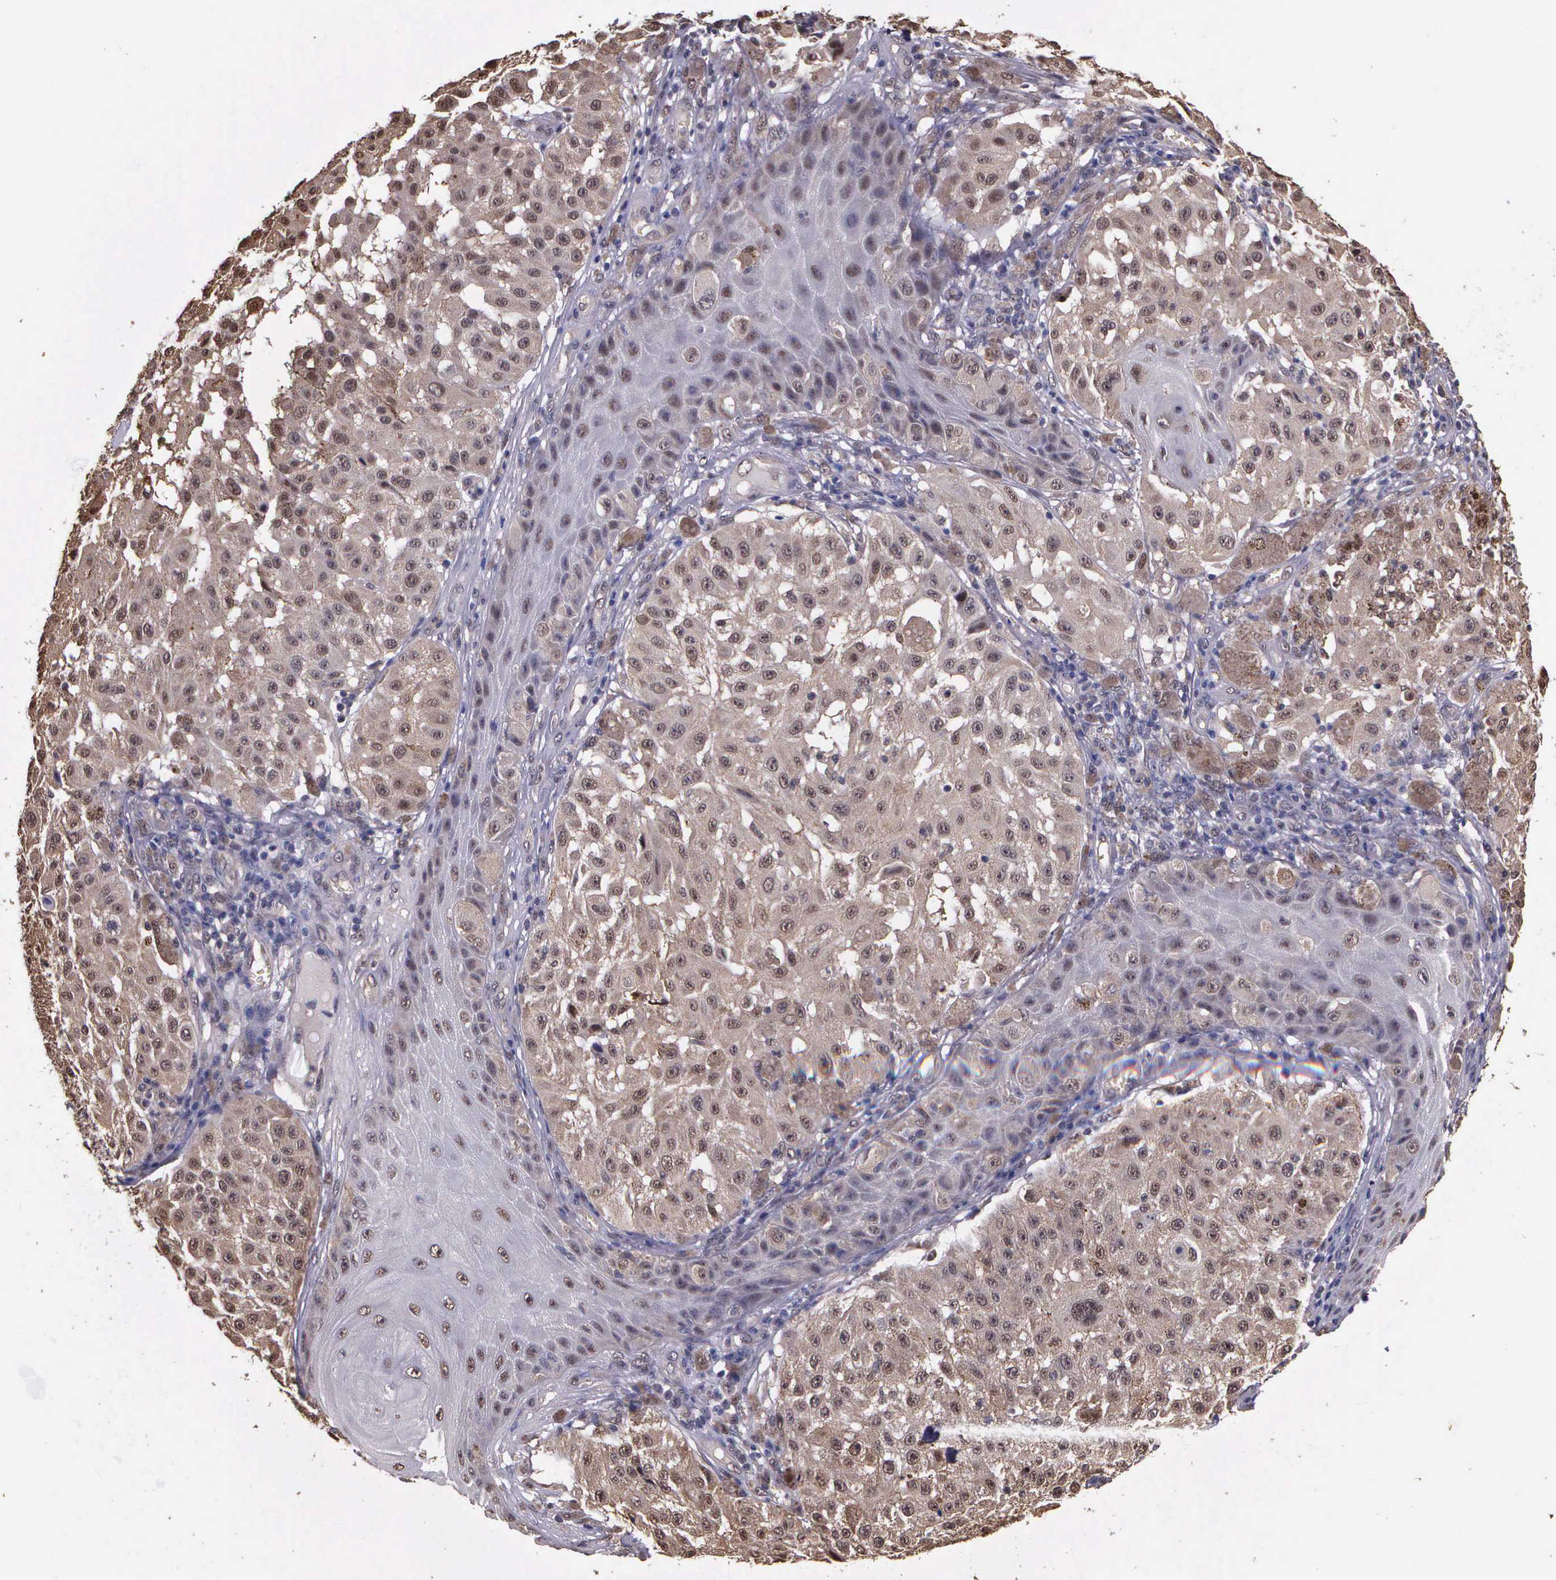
{"staining": {"intensity": "weak", "quantity": ">75%", "location": "cytoplasmic/membranous,nuclear"}, "tissue": "melanoma", "cell_type": "Tumor cells", "image_type": "cancer", "snomed": [{"axis": "morphology", "description": "Malignant melanoma, NOS"}, {"axis": "topography", "description": "Skin"}], "caption": "The micrograph displays staining of malignant melanoma, revealing weak cytoplasmic/membranous and nuclear protein expression (brown color) within tumor cells.", "gene": "PSMC1", "patient": {"sex": "female", "age": 64}}